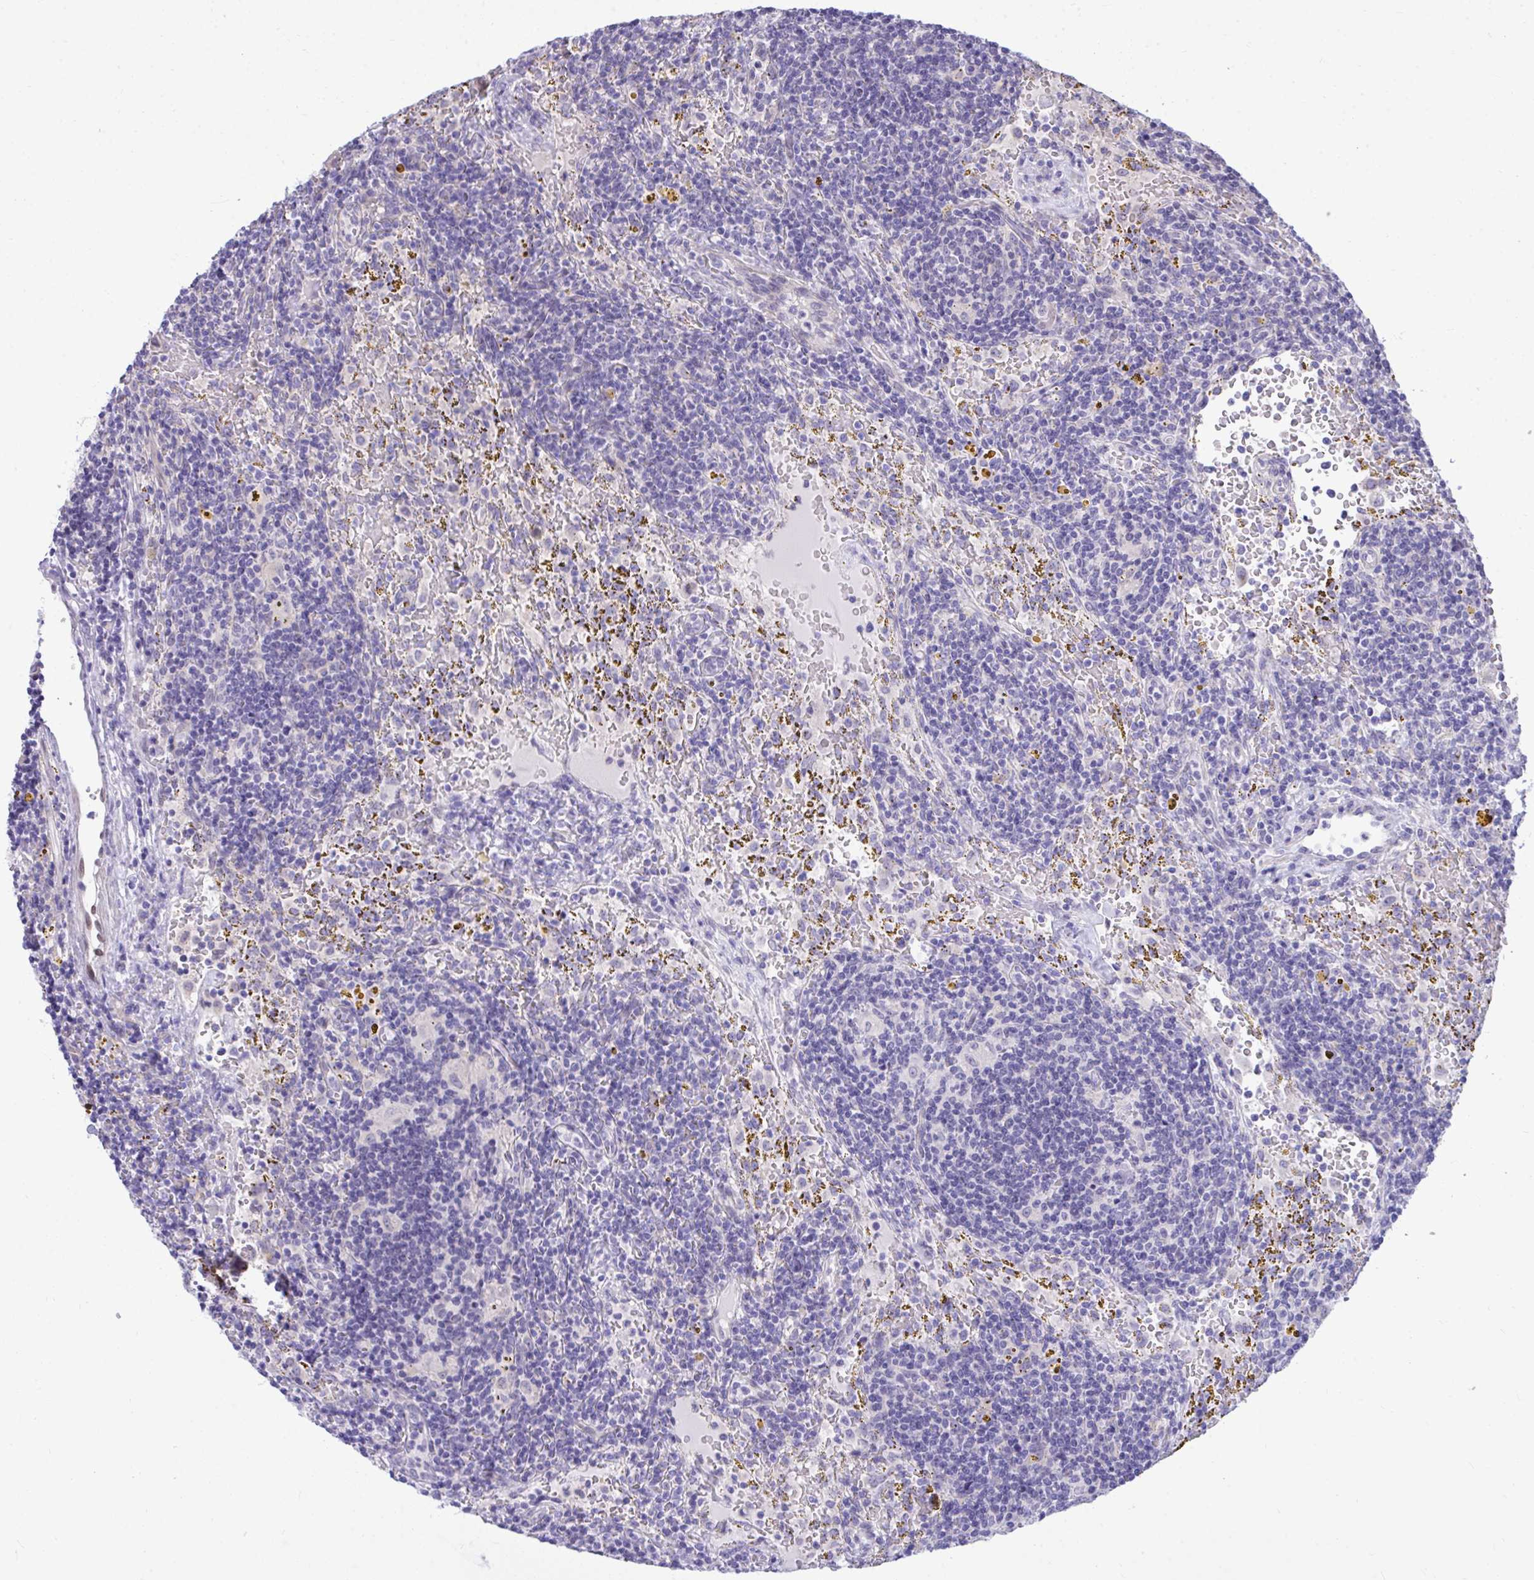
{"staining": {"intensity": "negative", "quantity": "none", "location": "none"}, "tissue": "lymphoma", "cell_type": "Tumor cells", "image_type": "cancer", "snomed": [{"axis": "morphology", "description": "Malignant lymphoma, non-Hodgkin's type, Low grade"}, {"axis": "topography", "description": "Spleen"}], "caption": "Immunohistochemistry (IHC) of malignant lymphoma, non-Hodgkin's type (low-grade) demonstrates no positivity in tumor cells.", "gene": "HMBOX1", "patient": {"sex": "female", "age": 70}}